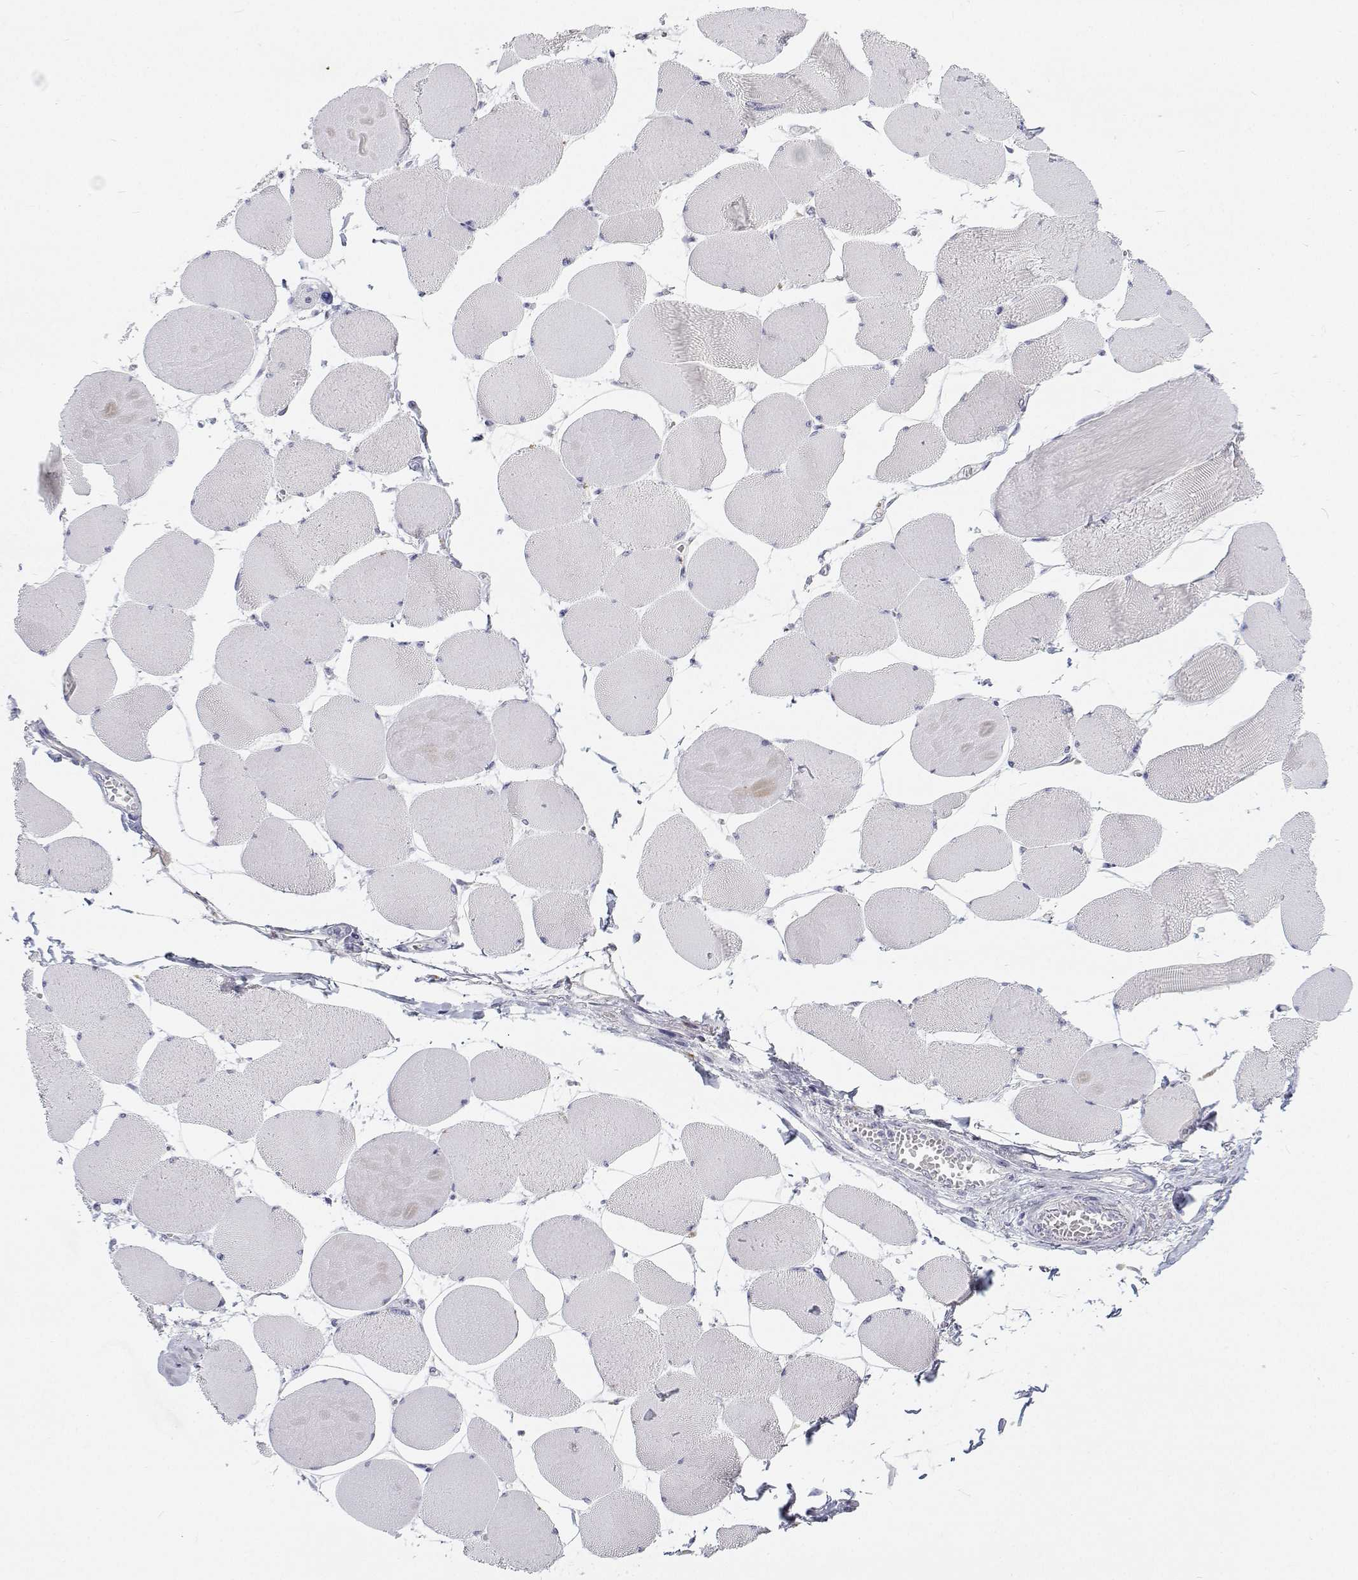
{"staining": {"intensity": "negative", "quantity": "none", "location": "none"}, "tissue": "skeletal muscle", "cell_type": "Myocytes", "image_type": "normal", "snomed": [{"axis": "morphology", "description": "Normal tissue, NOS"}, {"axis": "topography", "description": "Skeletal muscle"}], "caption": "The IHC histopathology image has no significant staining in myocytes of skeletal muscle.", "gene": "NCR2", "patient": {"sex": "female", "age": 75}}